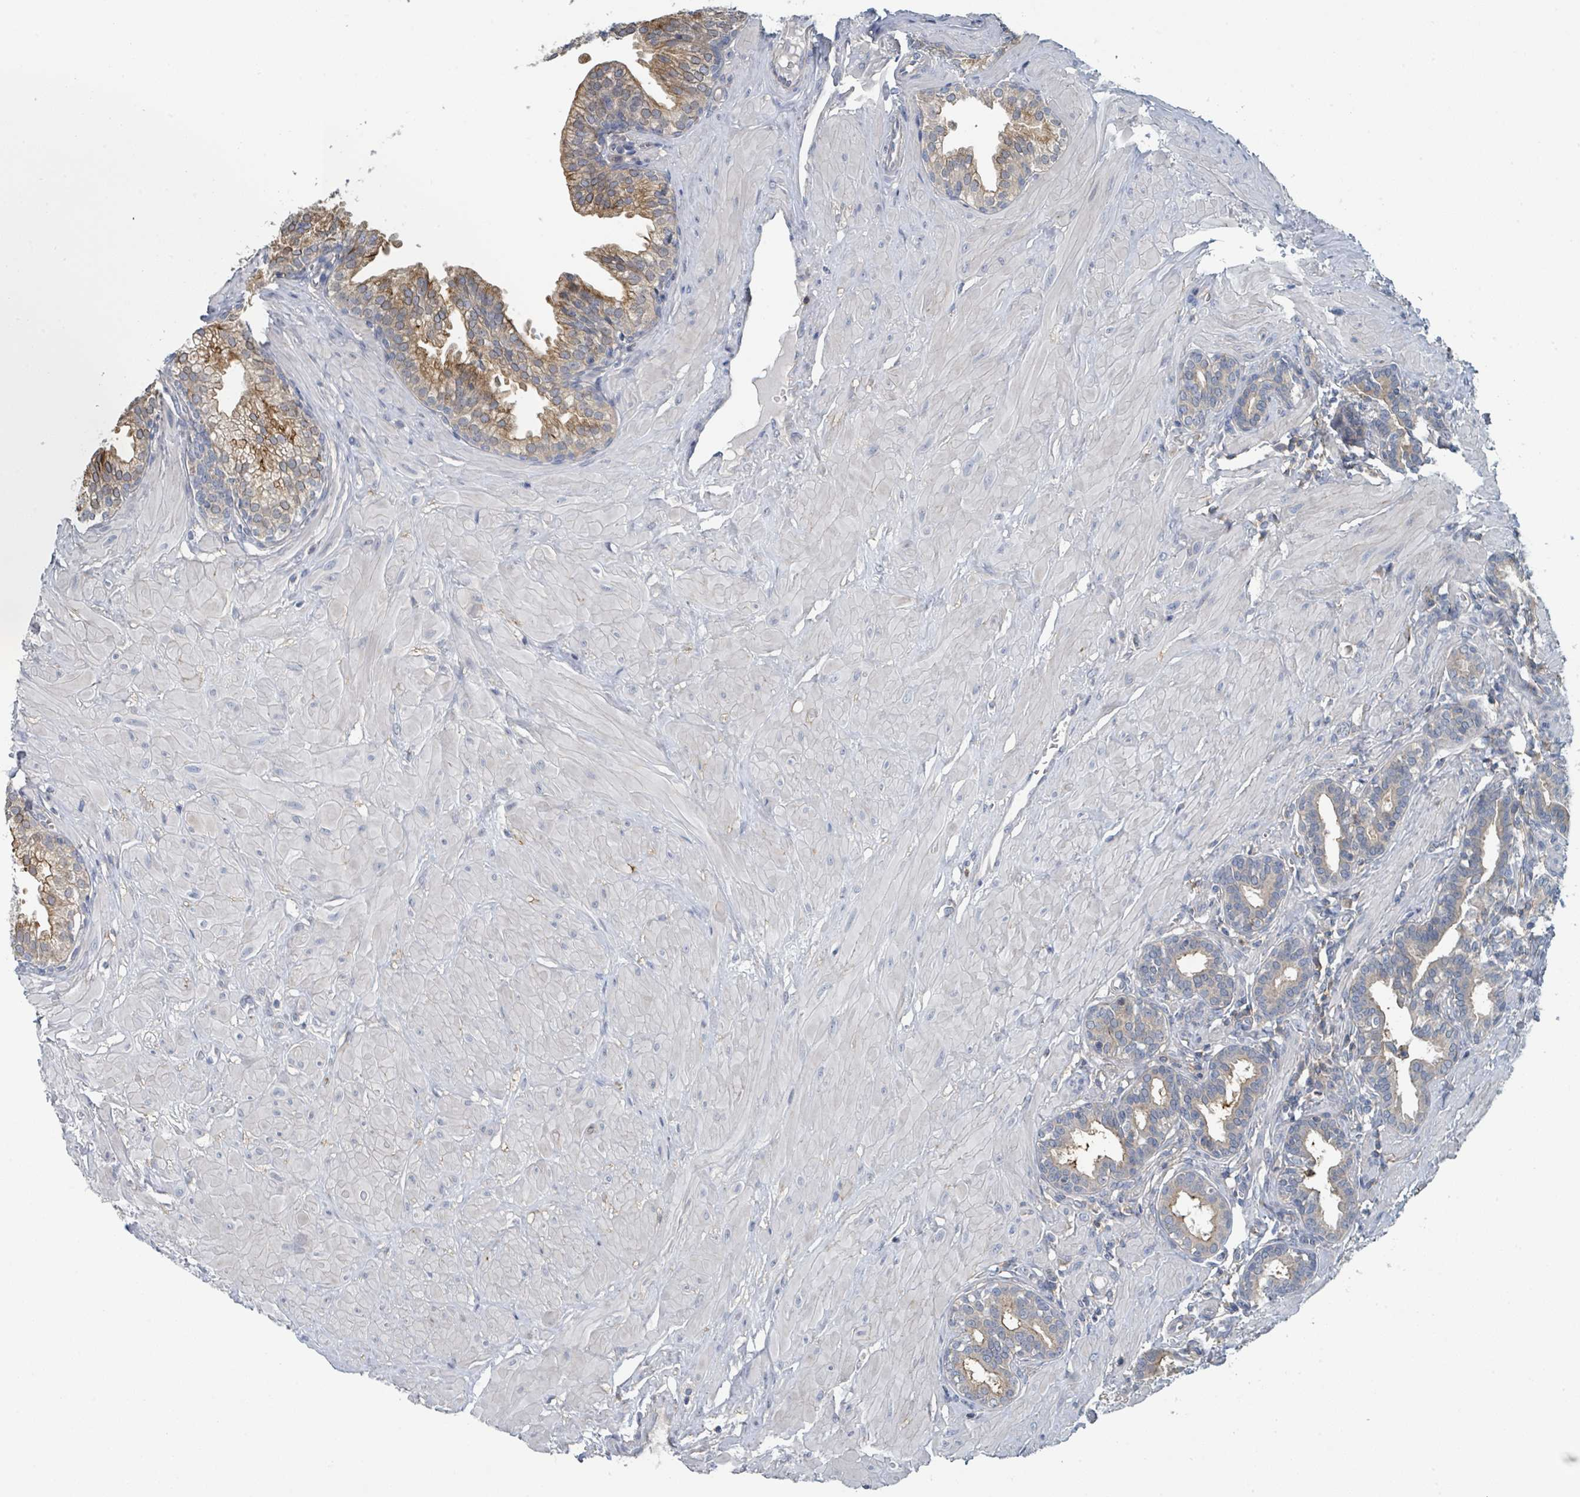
{"staining": {"intensity": "moderate", "quantity": "25%-75%", "location": "cytoplasmic/membranous"}, "tissue": "prostate", "cell_type": "Glandular cells", "image_type": "normal", "snomed": [{"axis": "morphology", "description": "Normal tissue, NOS"}, {"axis": "topography", "description": "Prostate"}, {"axis": "topography", "description": "Peripheral nerve tissue"}], "caption": "Immunohistochemical staining of benign human prostate displays 25%-75% levels of moderate cytoplasmic/membranous protein staining in approximately 25%-75% of glandular cells. Nuclei are stained in blue.", "gene": "LRRC42", "patient": {"sex": "male", "age": 55}}